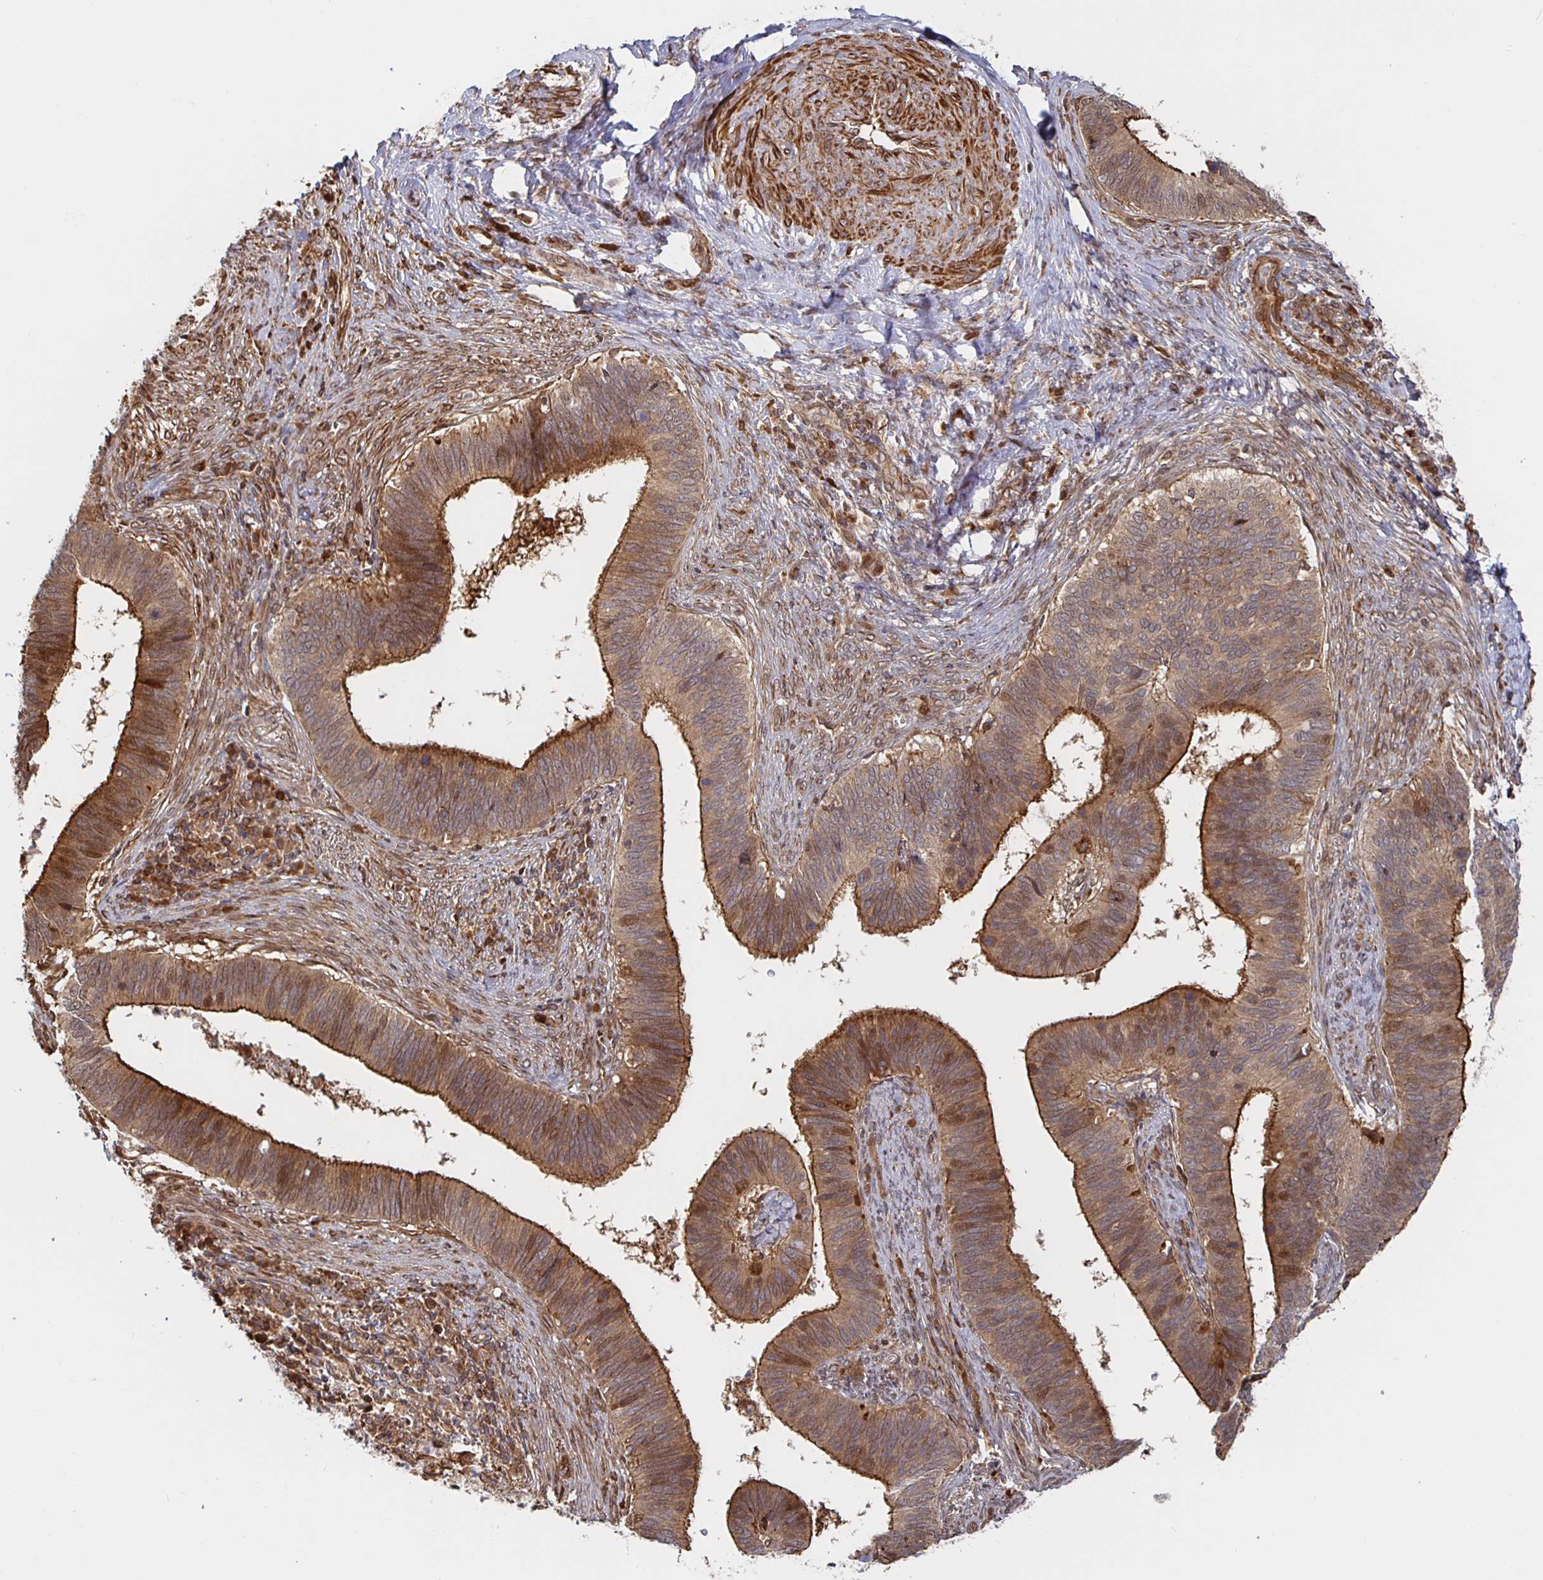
{"staining": {"intensity": "moderate", "quantity": ">75%", "location": "cytoplasmic/membranous"}, "tissue": "cervical cancer", "cell_type": "Tumor cells", "image_type": "cancer", "snomed": [{"axis": "morphology", "description": "Adenocarcinoma, NOS"}, {"axis": "topography", "description": "Cervix"}], "caption": "About >75% of tumor cells in adenocarcinoma (cervical) display moderate cytoplasmic/membranous protein staining as visualized by brown immunohistochemical staining.", "gene": "STRAP", "patient": {"sex": "female", "age": 42}}